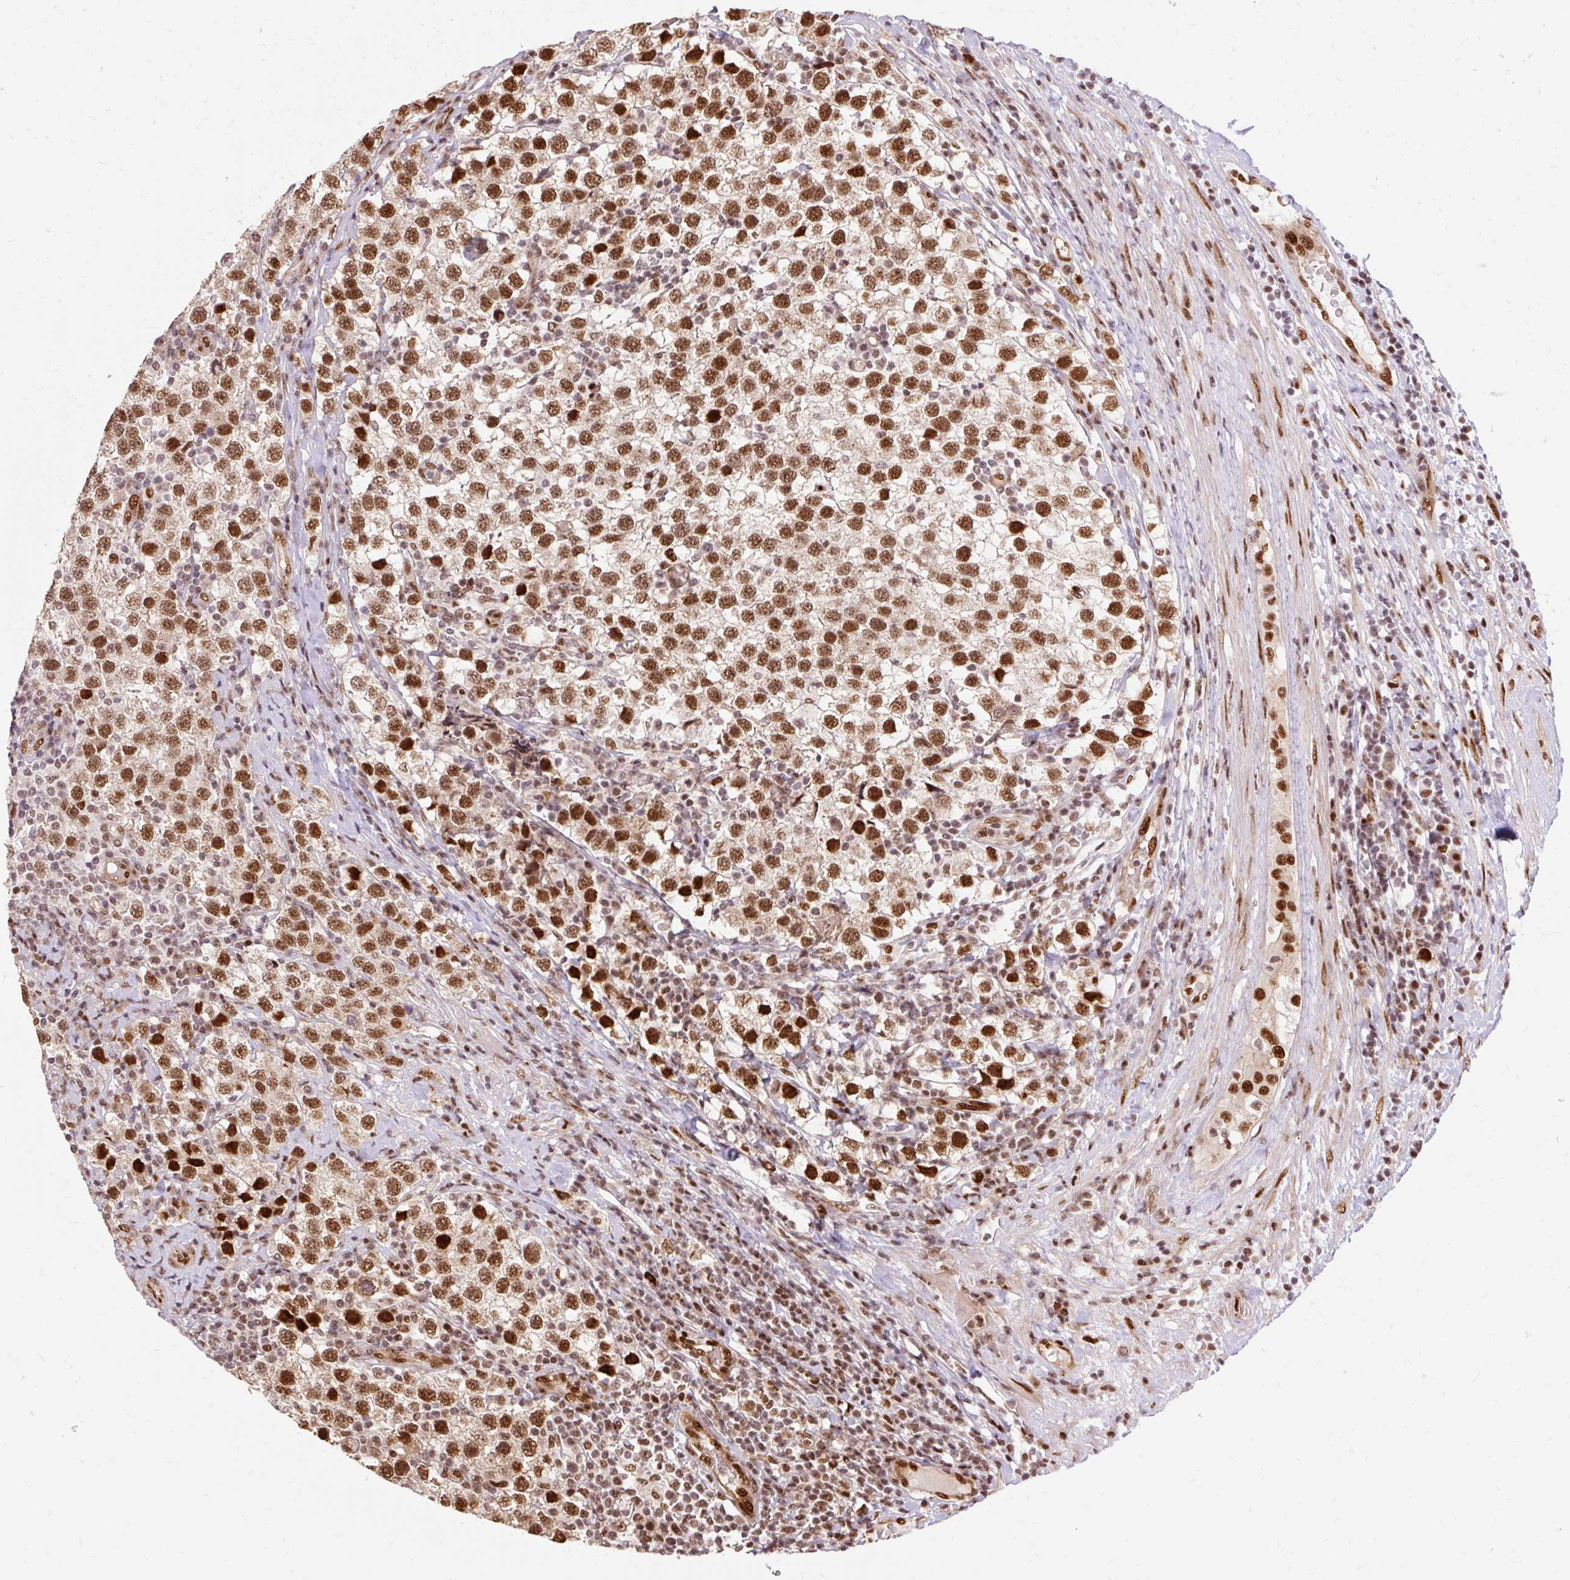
{"staining": {"intensity": "strong", "quantity": ">75%", "location": "nuclear"}, "tissue": "testis cancer", "cell_type": "Tumor cells", "image_type": "cancer", "snomed": [{"axis": "morphology", "description": "Seminoma, NOS"}, {"axis": "topography", "description": "Testis"}], "caption": "A high amount of strong nuclear staining is seen in approximately >75% of tumor cells in seminoma (testis) tissue.", "gene": "MECOM", "patient": {"sex": "male", "age": 34}}